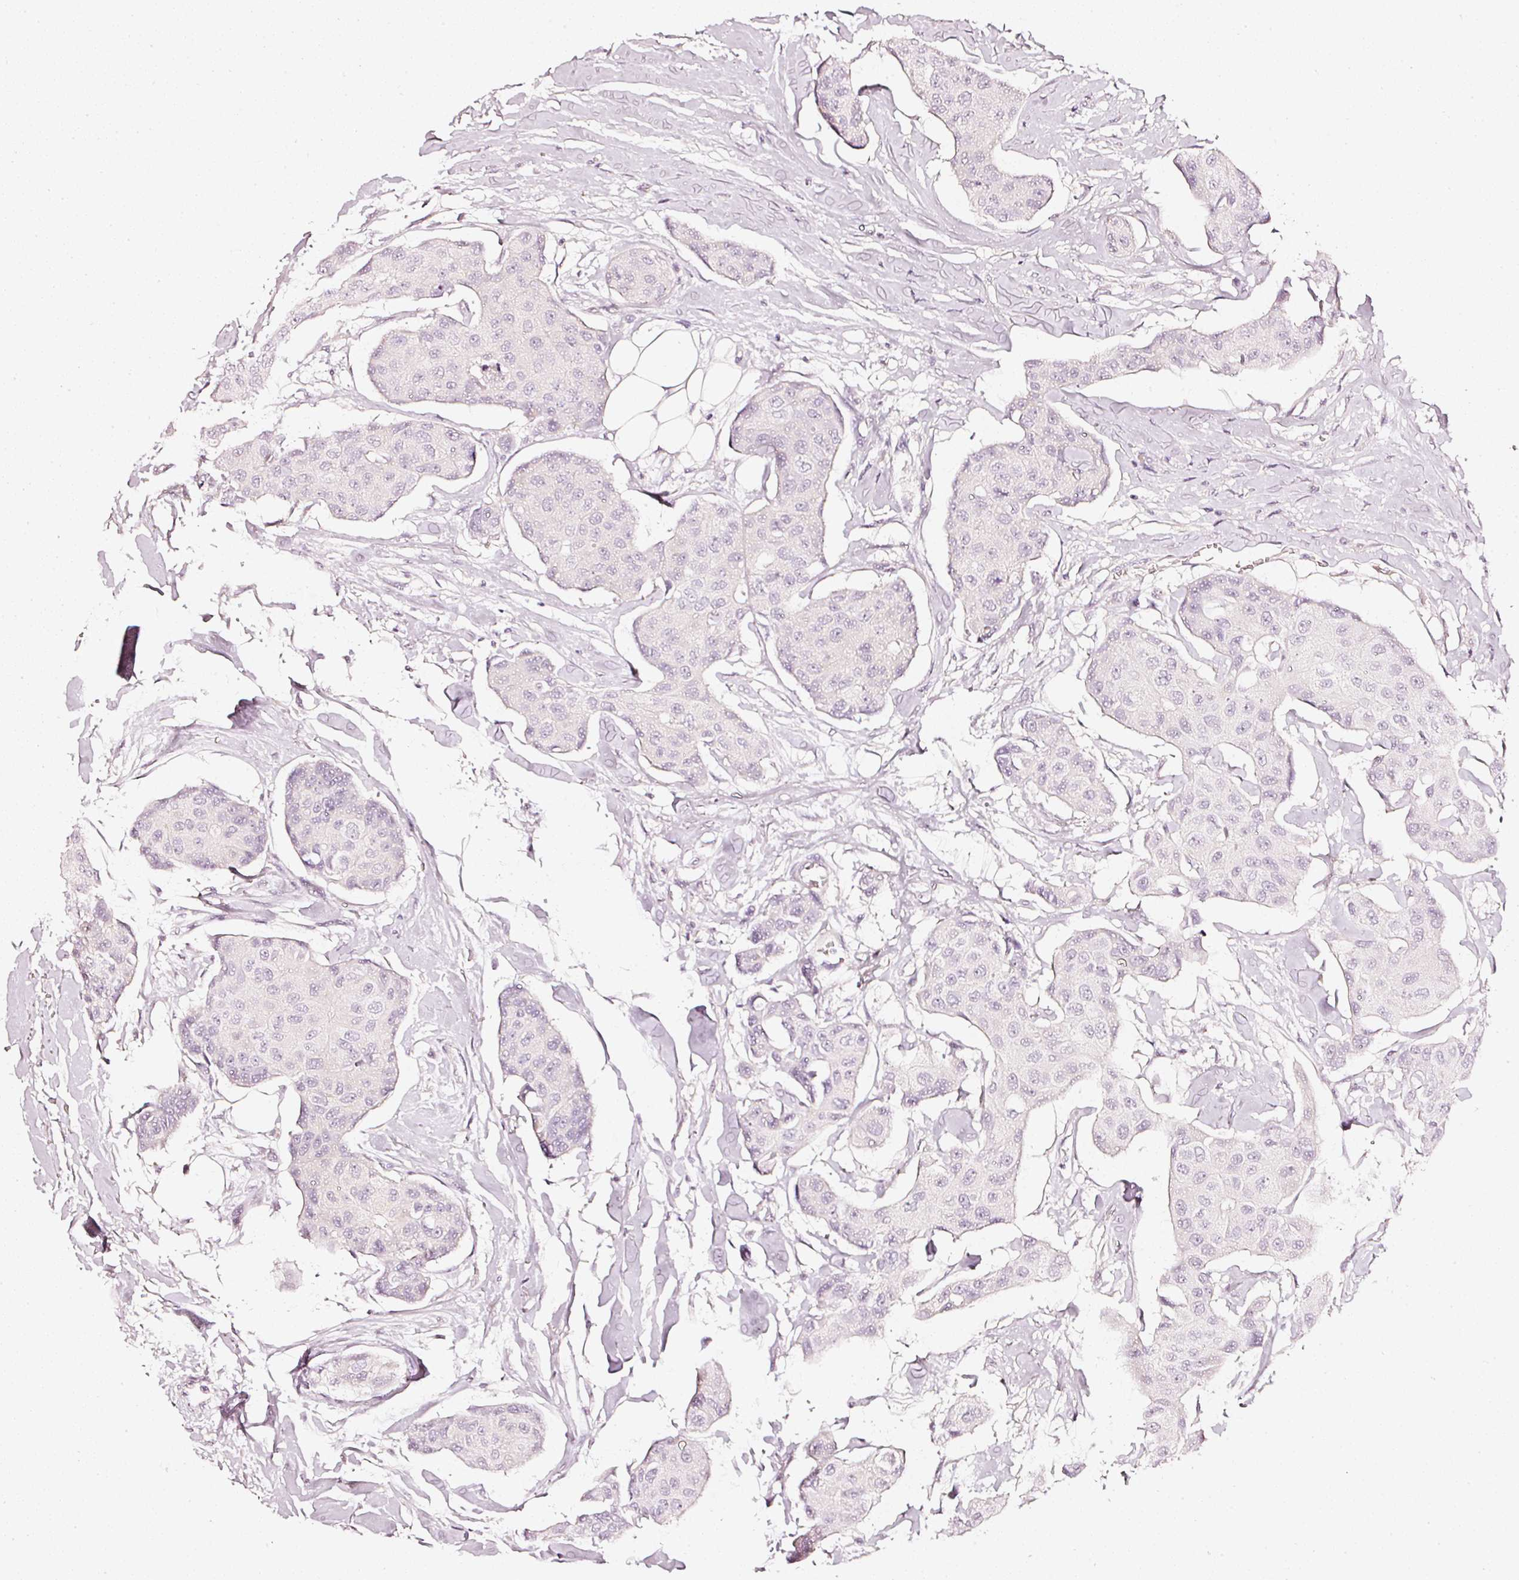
{"staining": {"intensity": "negative", "quantity": "none", "location": "none"}, "tissue": "breast cancer", "cell_type": "Tumor cells", "image_type": "cancer", "snomed": [{"axis": "morphology", "description": "Duct carcinoma"}, {"axis": "topography", "description": "Breast"}, {"axis": "topography", "description": "Lymph node"}], "caption": "Tumor cells show no significant staining in breast cancer. The staining is performed using DAB brown chromogen with nuclei counter-stained in using hematoxylin.", "gene": "CNP", "patient": {"sex": "female", "age": 80}}